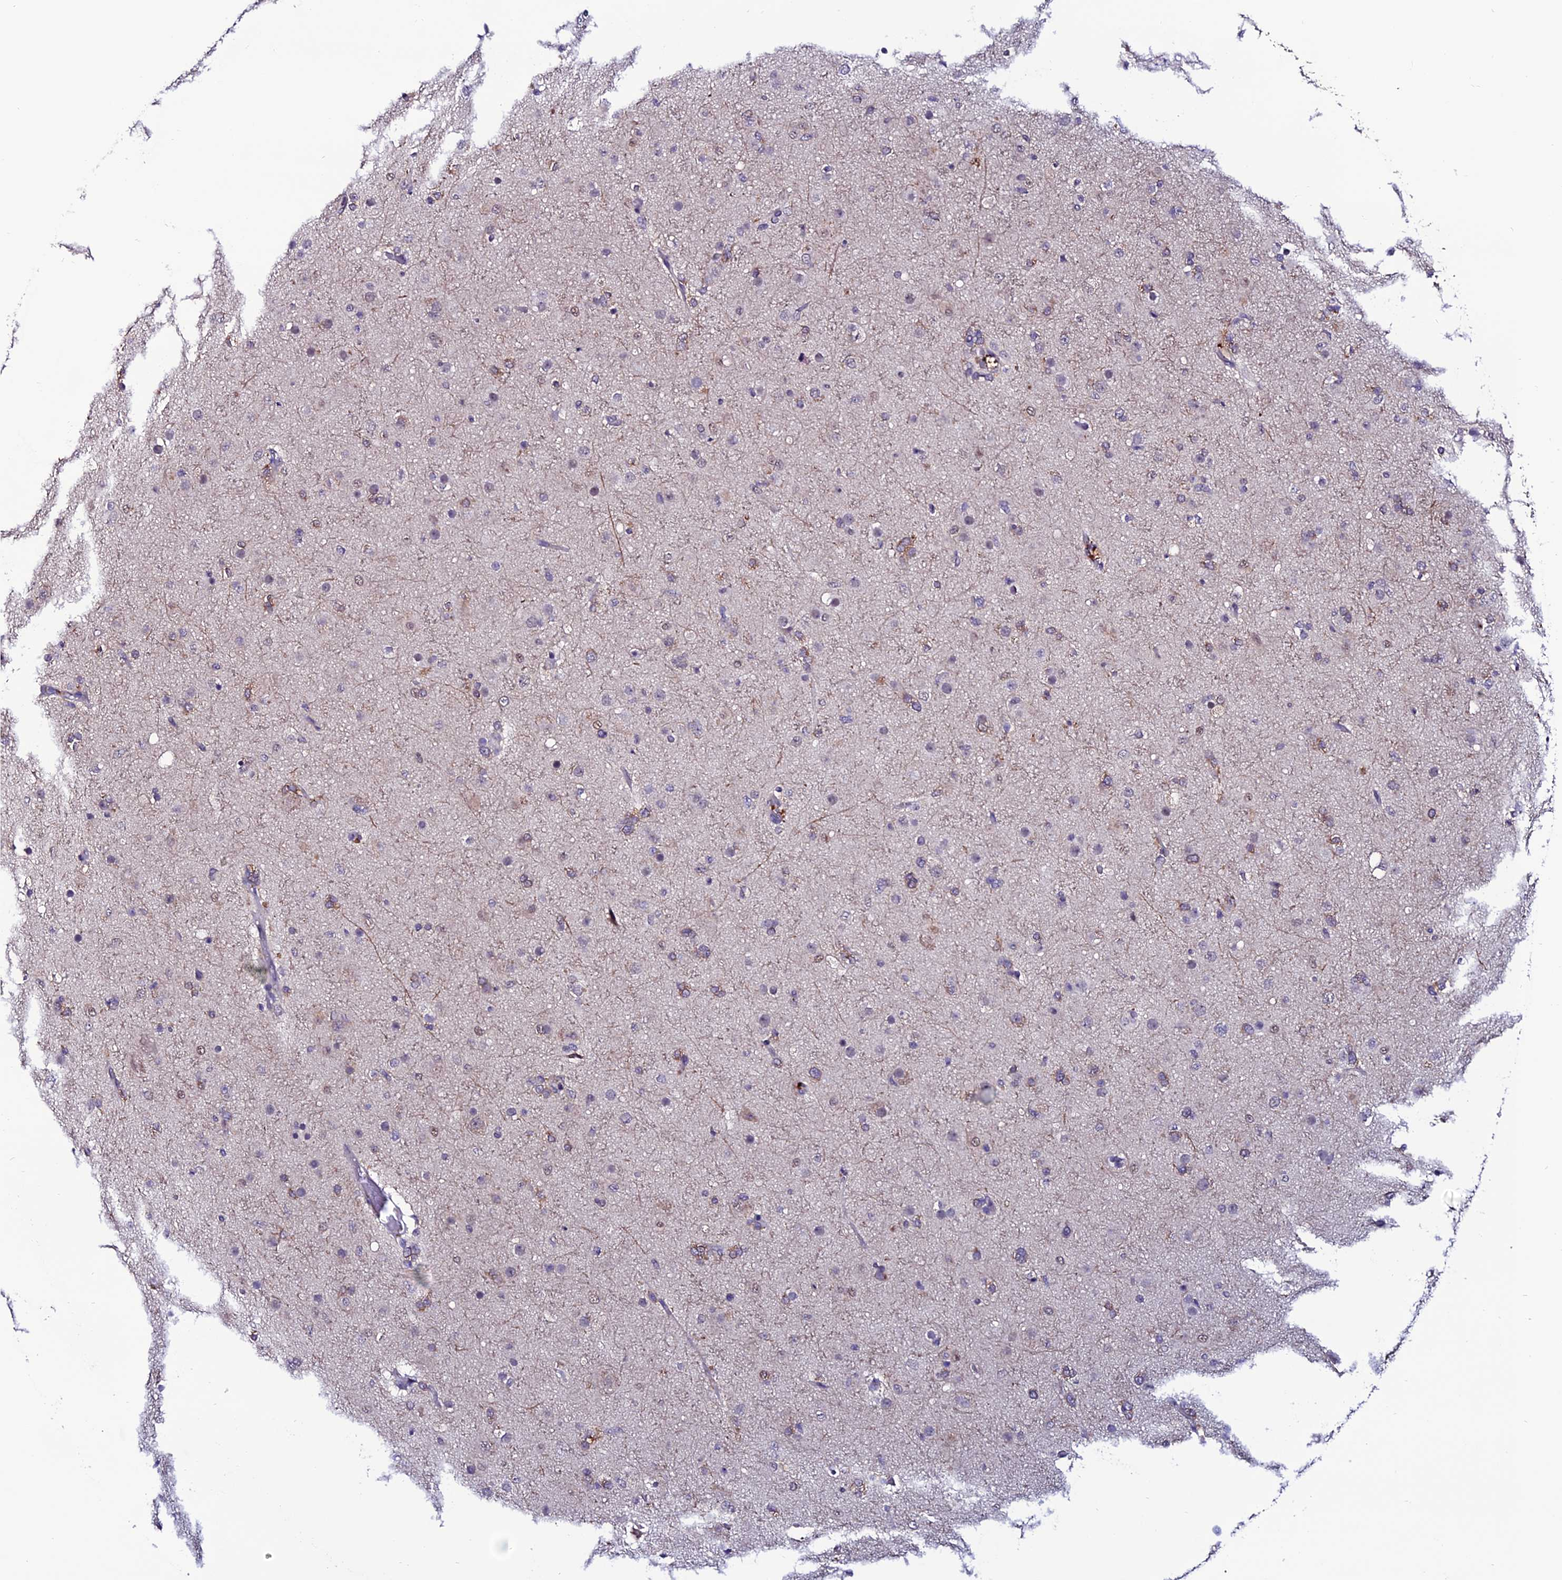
{"staining": {"intensity": "negative", "quantity": "none", "location": "none"}, "tissue": "glioma", "cell_type": "Tumor cells", "image_type": "cancer", "snomed": [{"axis": "morphology", "description": "Glioma, malignant, Low grade"}, {"axis": "topography", "description": "Brain"}], "caption": "Malignant glioma (low-grade) was stained to show a protein in brown. There is no significant staining in tumor cells. (DAB (3,3'-diaminobenzidine) IHC with hematoxylin counter stain).", "gene": "FZD8", "patient": {"sex": "male", "age": 65}}